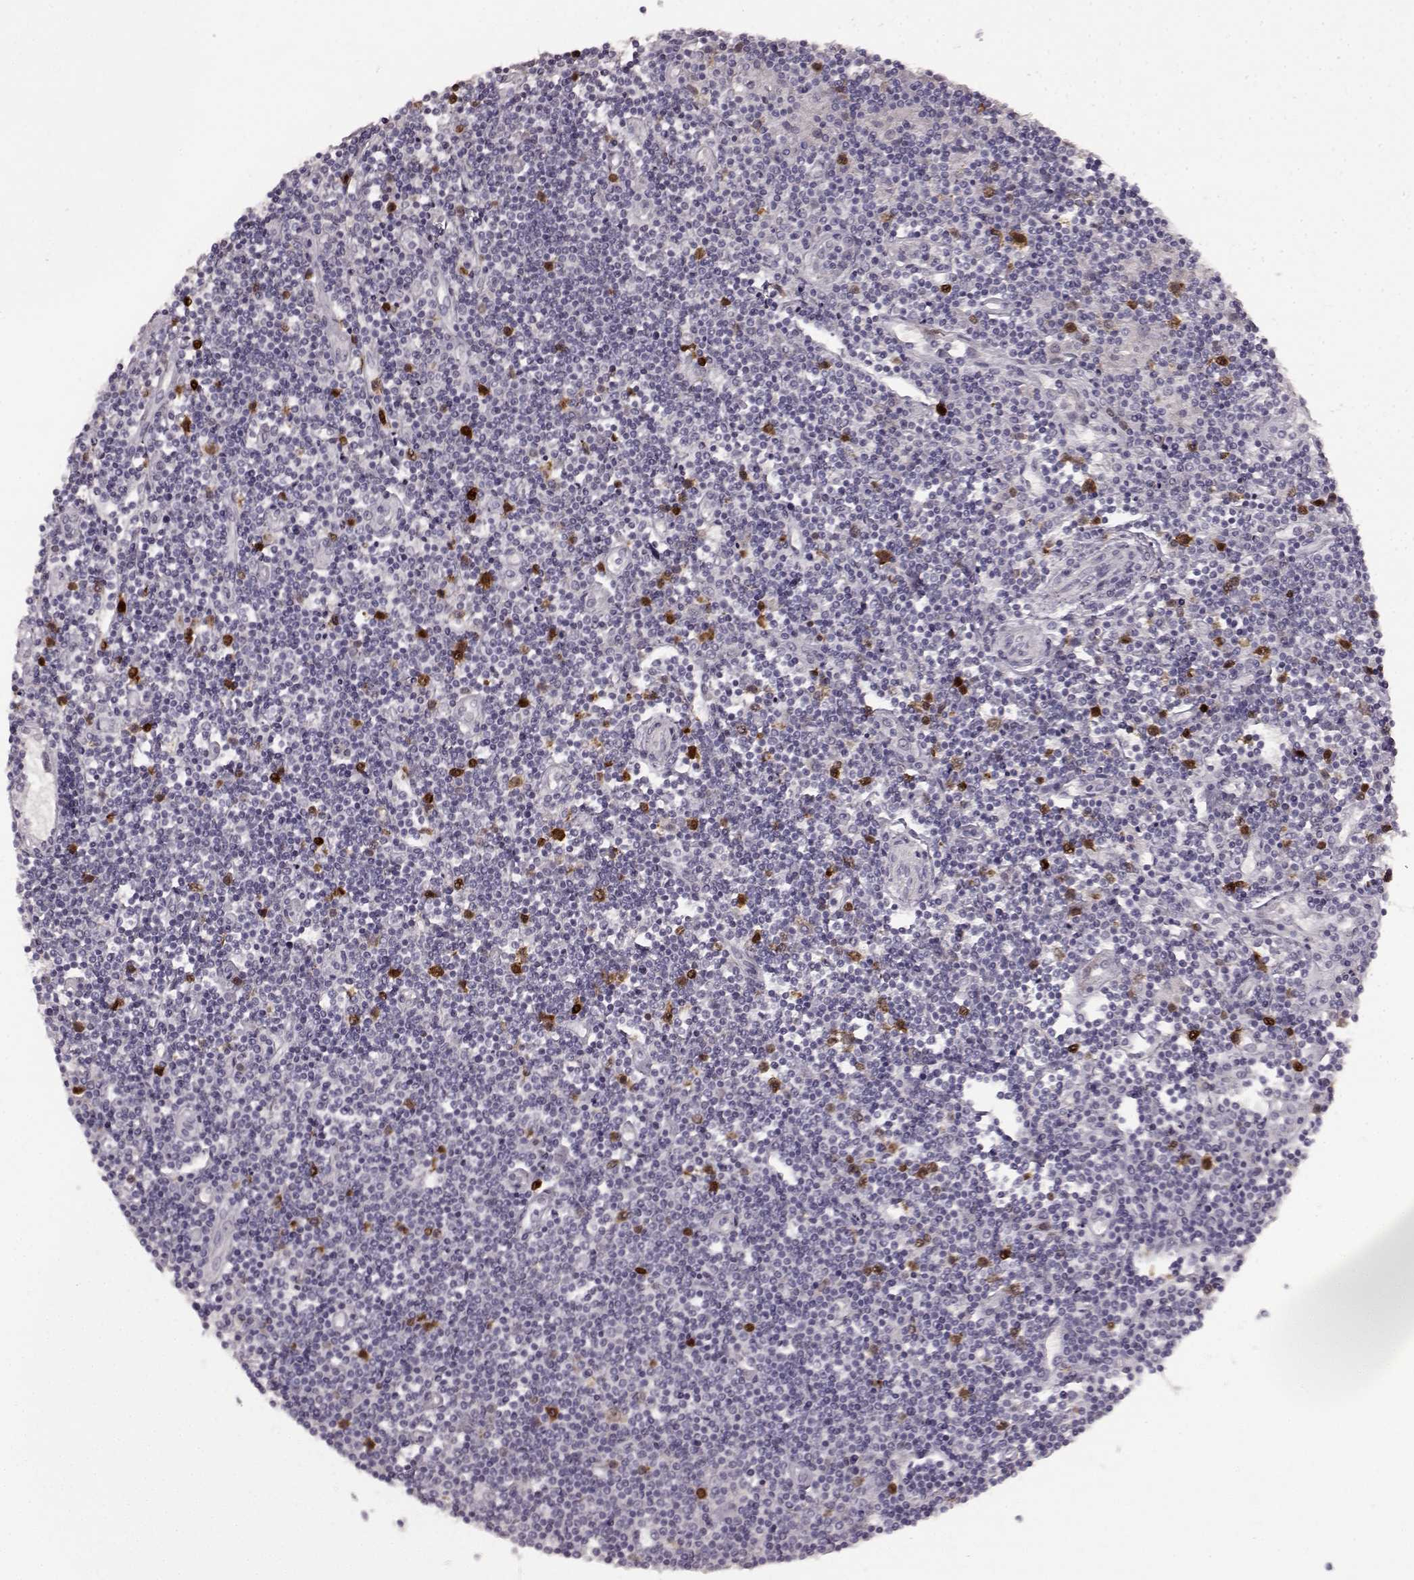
{"staining": {"intensity": "strong", "quantity": "<25%", "location": "nuclear"}, "tissue": "lymphoma", "cell_type": "Tumor cells", "image_type": "cancer", "snomed": [{"axis": "morphology", "description": "Hodgkin's disease, NOS"}, {"axis": "topography", "description": "Lymph node"}], "caption": "Immunohistochemistry image of human Hodgkin's disease stained for a protein (brown), which shows medium levels of strong nuclear positivity in approximately <25% of tumor cells.", "gene": "CCNA2", "patient": {"sex": "male", "age": 40}}